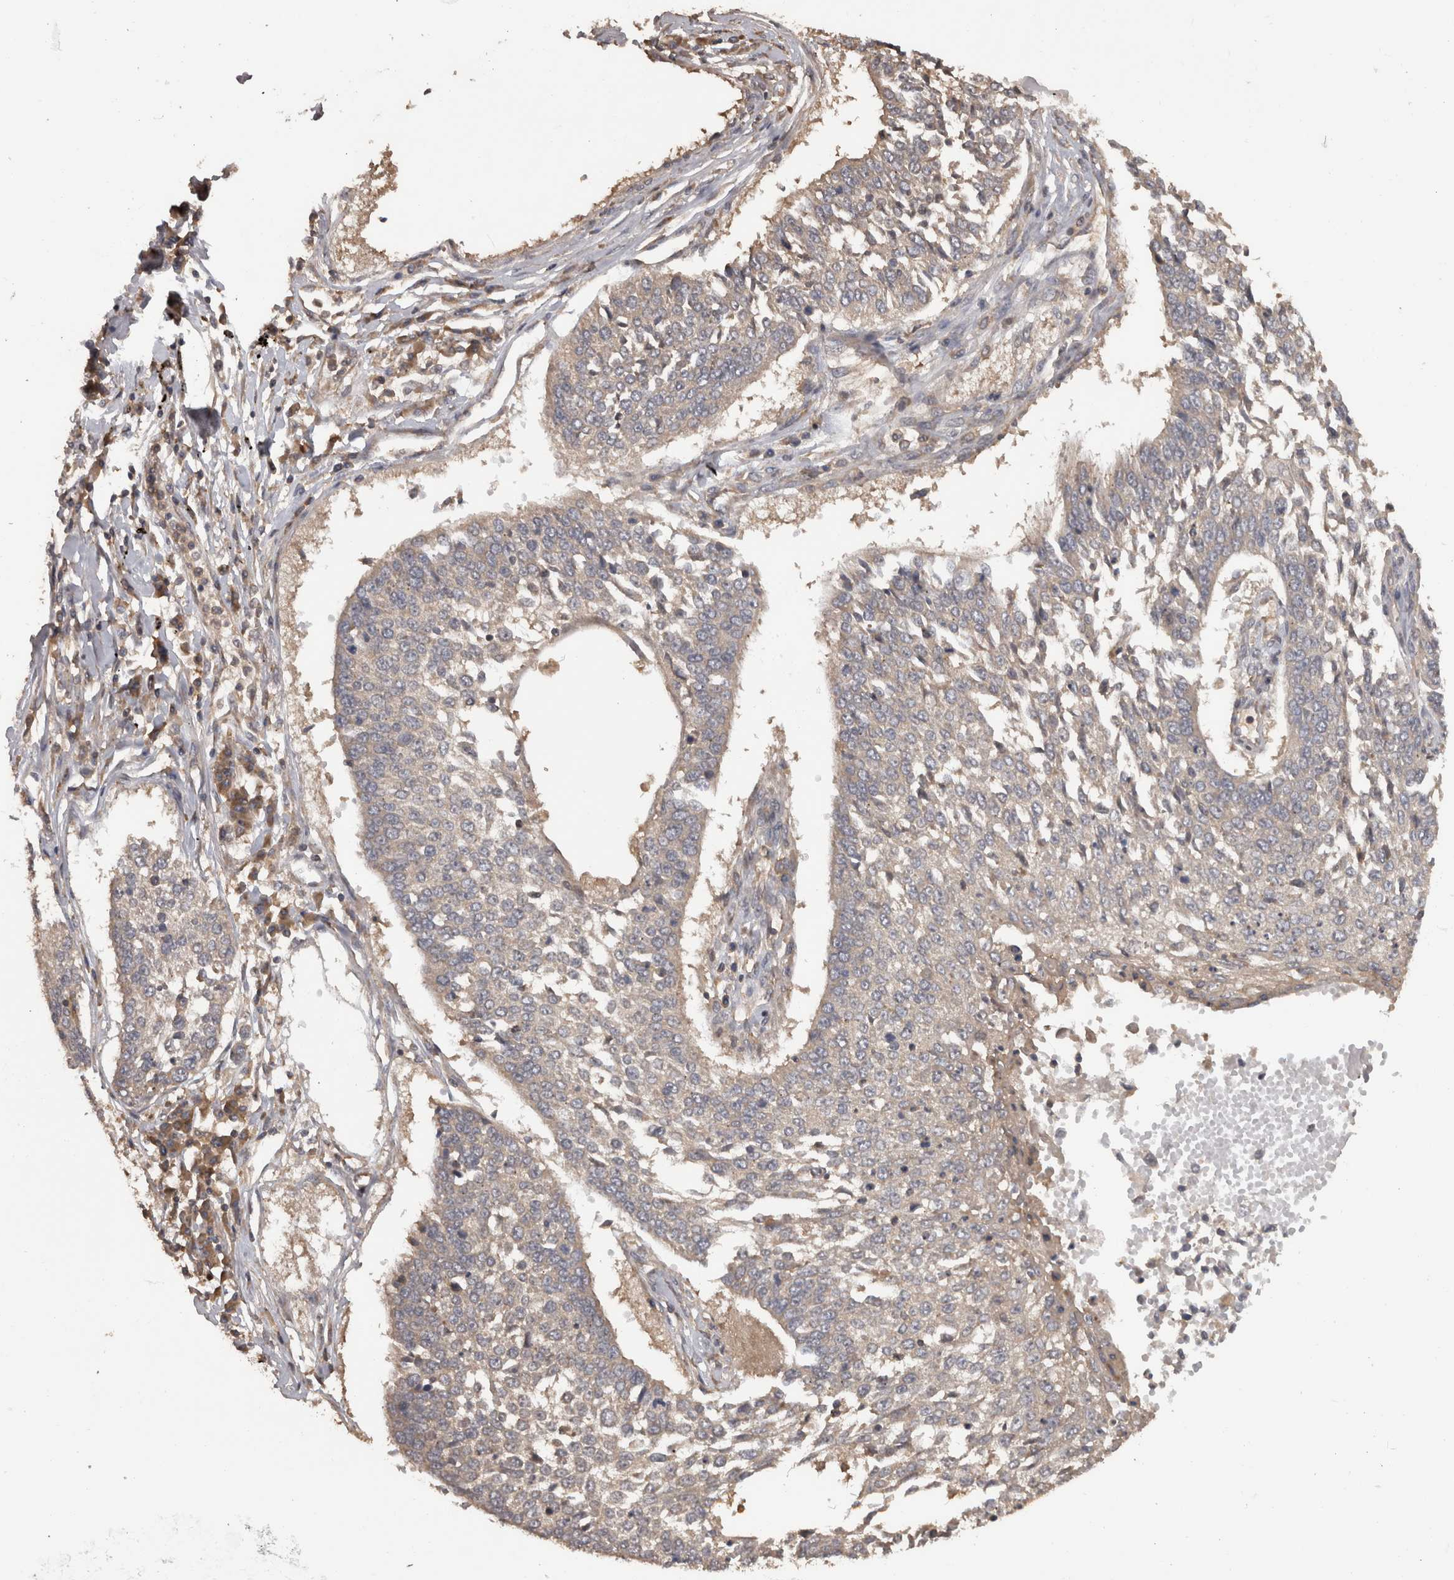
{"staining": {"intensity": "negative", "quantity": "none", "location": "none"}, "tissue": "lung cancer", "cell_type": "Tumor cells", "image_type": "cancer", "snomed": [{"axis": "morphology", "description": "Normal tissue, NOS"}, {"axis": "morphology", "description": "Squamous cell carcinoma, NOS"}, {"axis": "topography", "description": "Cartilage tissue"}, {"axis": "topography", "description": "Bronchus"}, {"axis": "topography", "description": "Lung"}, {"axis": "topography", "description": "Peripheral nerve tissue"}], "caption": "Tumor cells are negative for protein expression in human squamous cell carcinoma (lung).", "gene": "MICU3", "patient": {"sex": "female", "age": 49}}